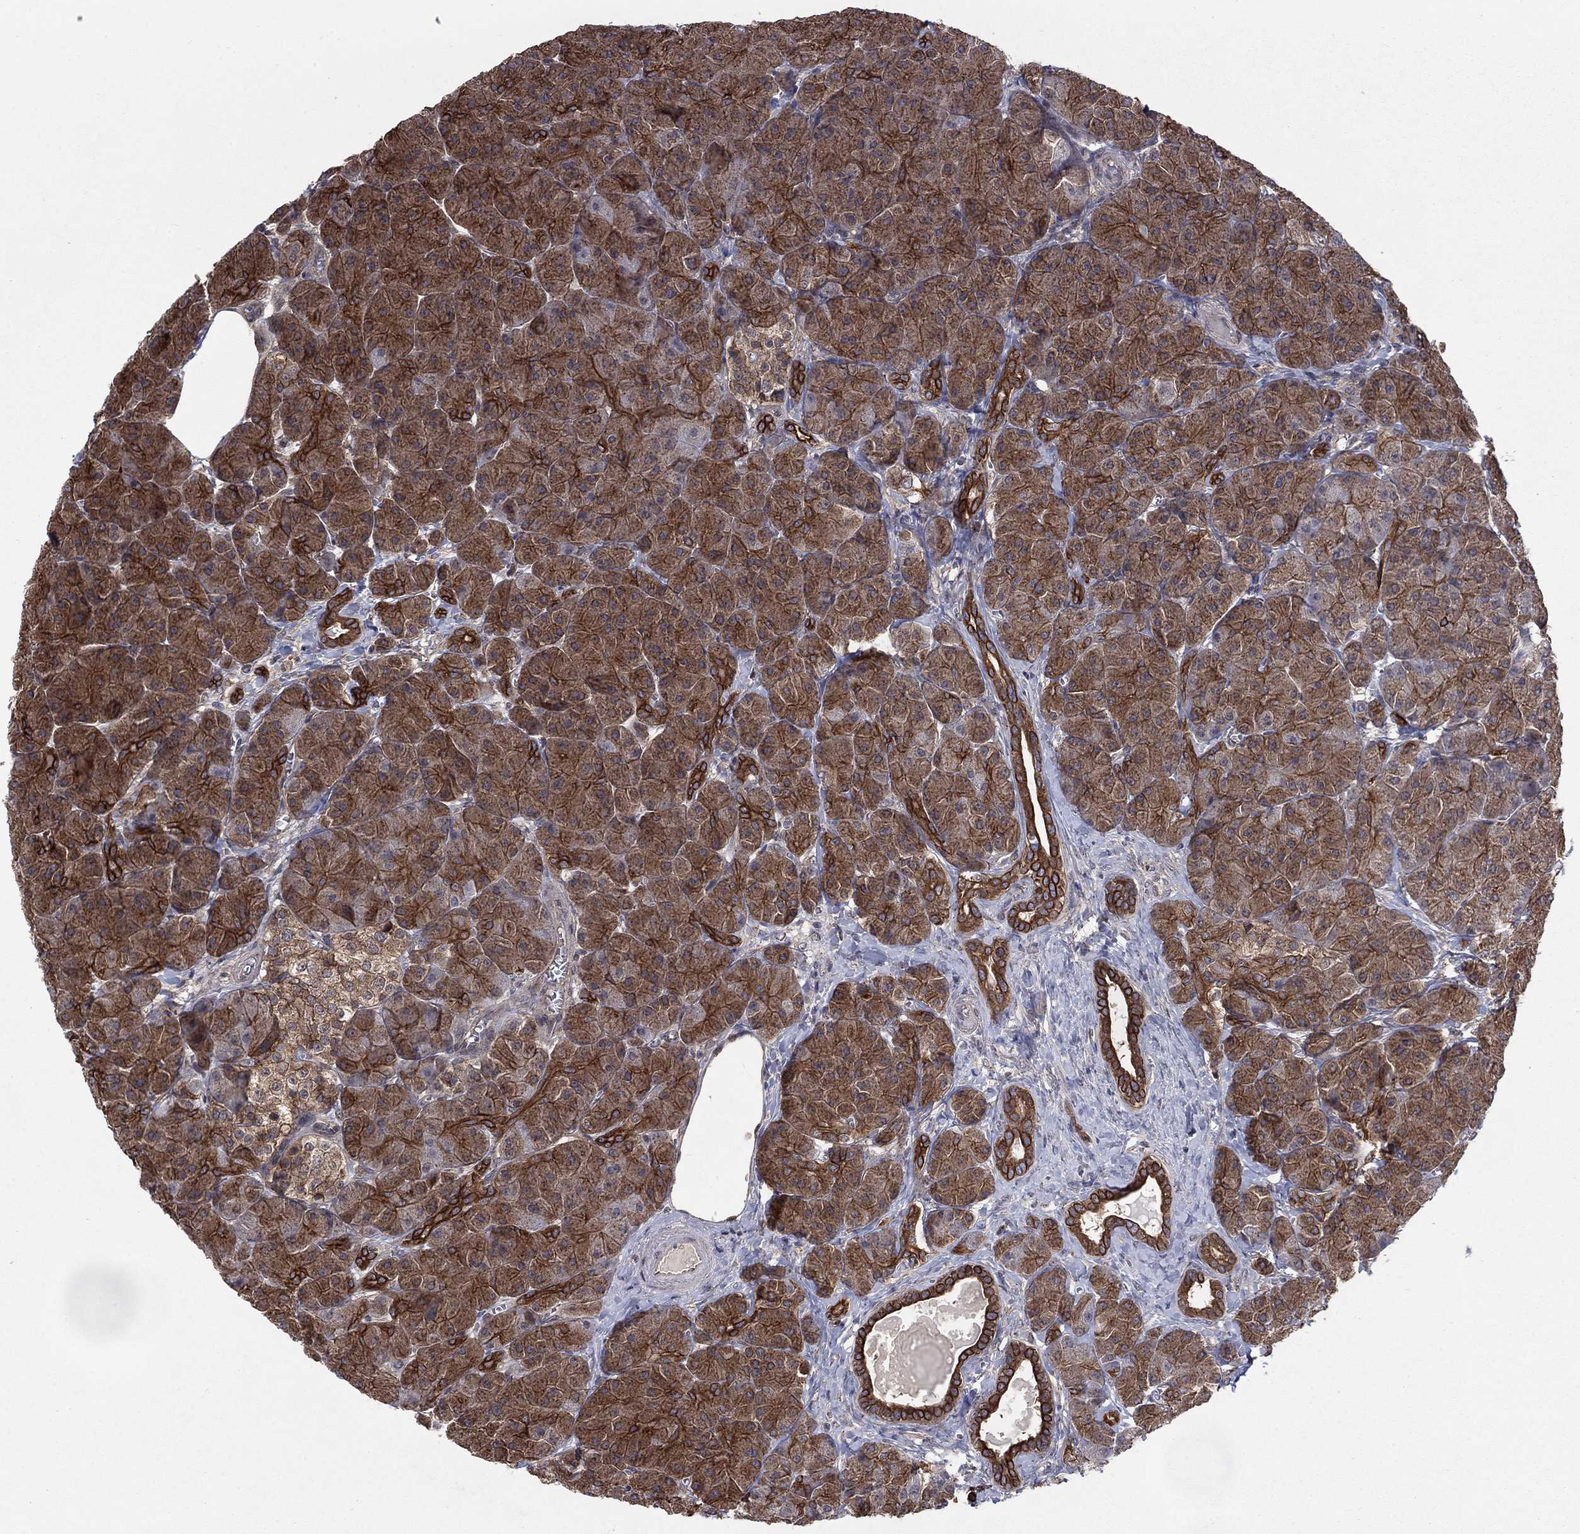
{"staining": {"intensity": "strong", "quantity": ">75%", "location": "cytoplasmic/membranous,nuclear"}, "tissue": "pancreas", "cell_type": "Exocrine glandular cells", "image_type": "normal", "snomed": [{"axis": "morphology", "description": "Normal tissue, NOS"}, {"axis": "topography", "description": "Pancreas"}], "caption": "Exocrine glandular cells show high levels of strong cytoplasmic/membranous,nuclear expression in about >75% of cells in normal human pancreas. The staining is performed using DAB brown chromogen to label protein expression. The nuclei are counter-stained blue using hematoxylin.", "gene": "SH3RF1", "patient": {"sex": "male", "age": 61}}